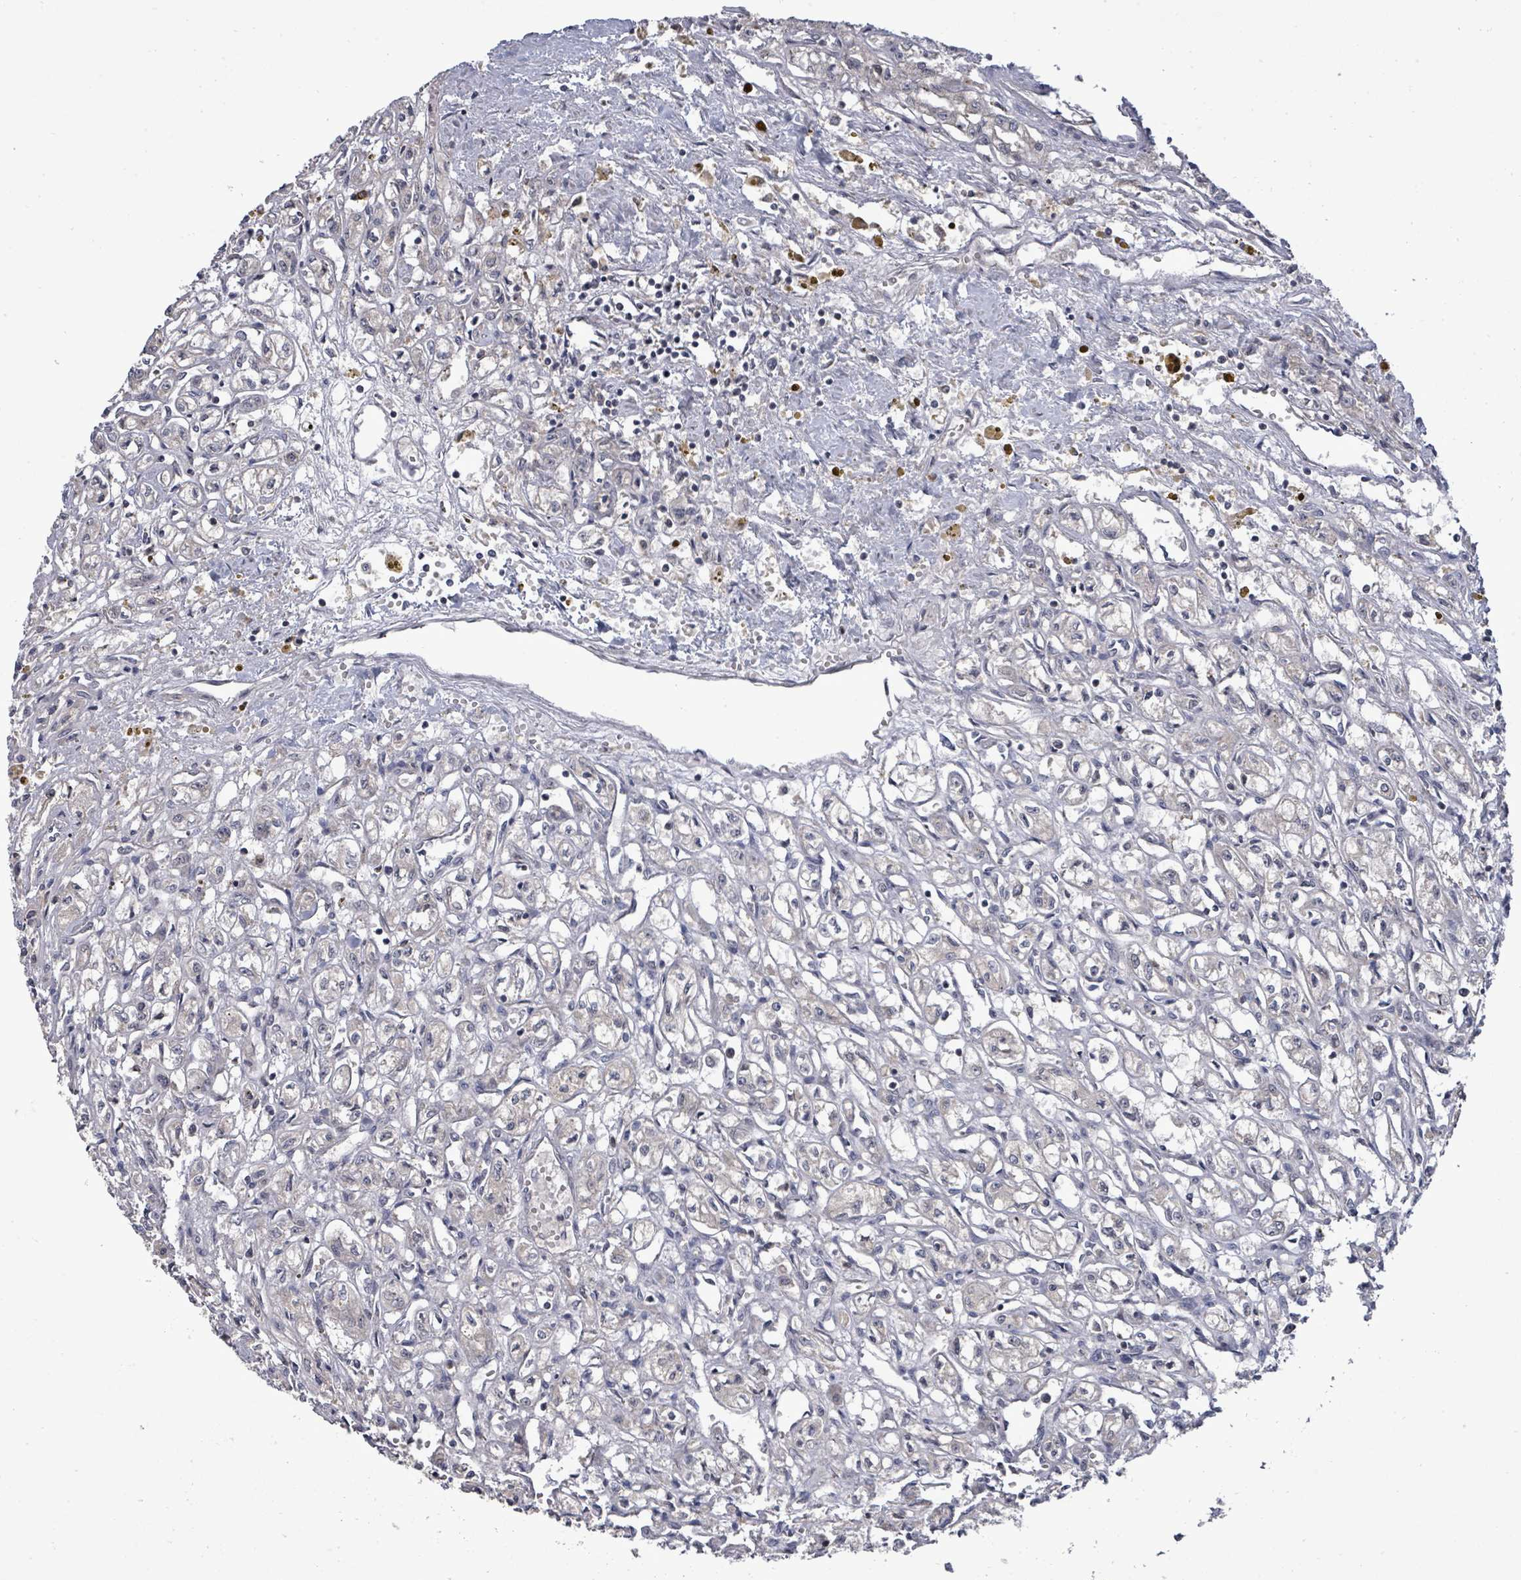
{"staining": {"intensity": "negative", "quantity": "none", "location": "none"}, "tissue": "renal cancer", "cell_type": "Tumor cells", "image_type": "cancer", "snomed": [{"axis": "morphology", "description": "Adenocarcinoma, NOS"}, {"axis": "topography", "description": "Kidney"}], "caption": "Histopathology image shows no significant protein expression in tumor cells of renal cancer (adenocarcinoma).", "gene": "POMGNT2", "patient": {"sex": "male", "age": 56}}